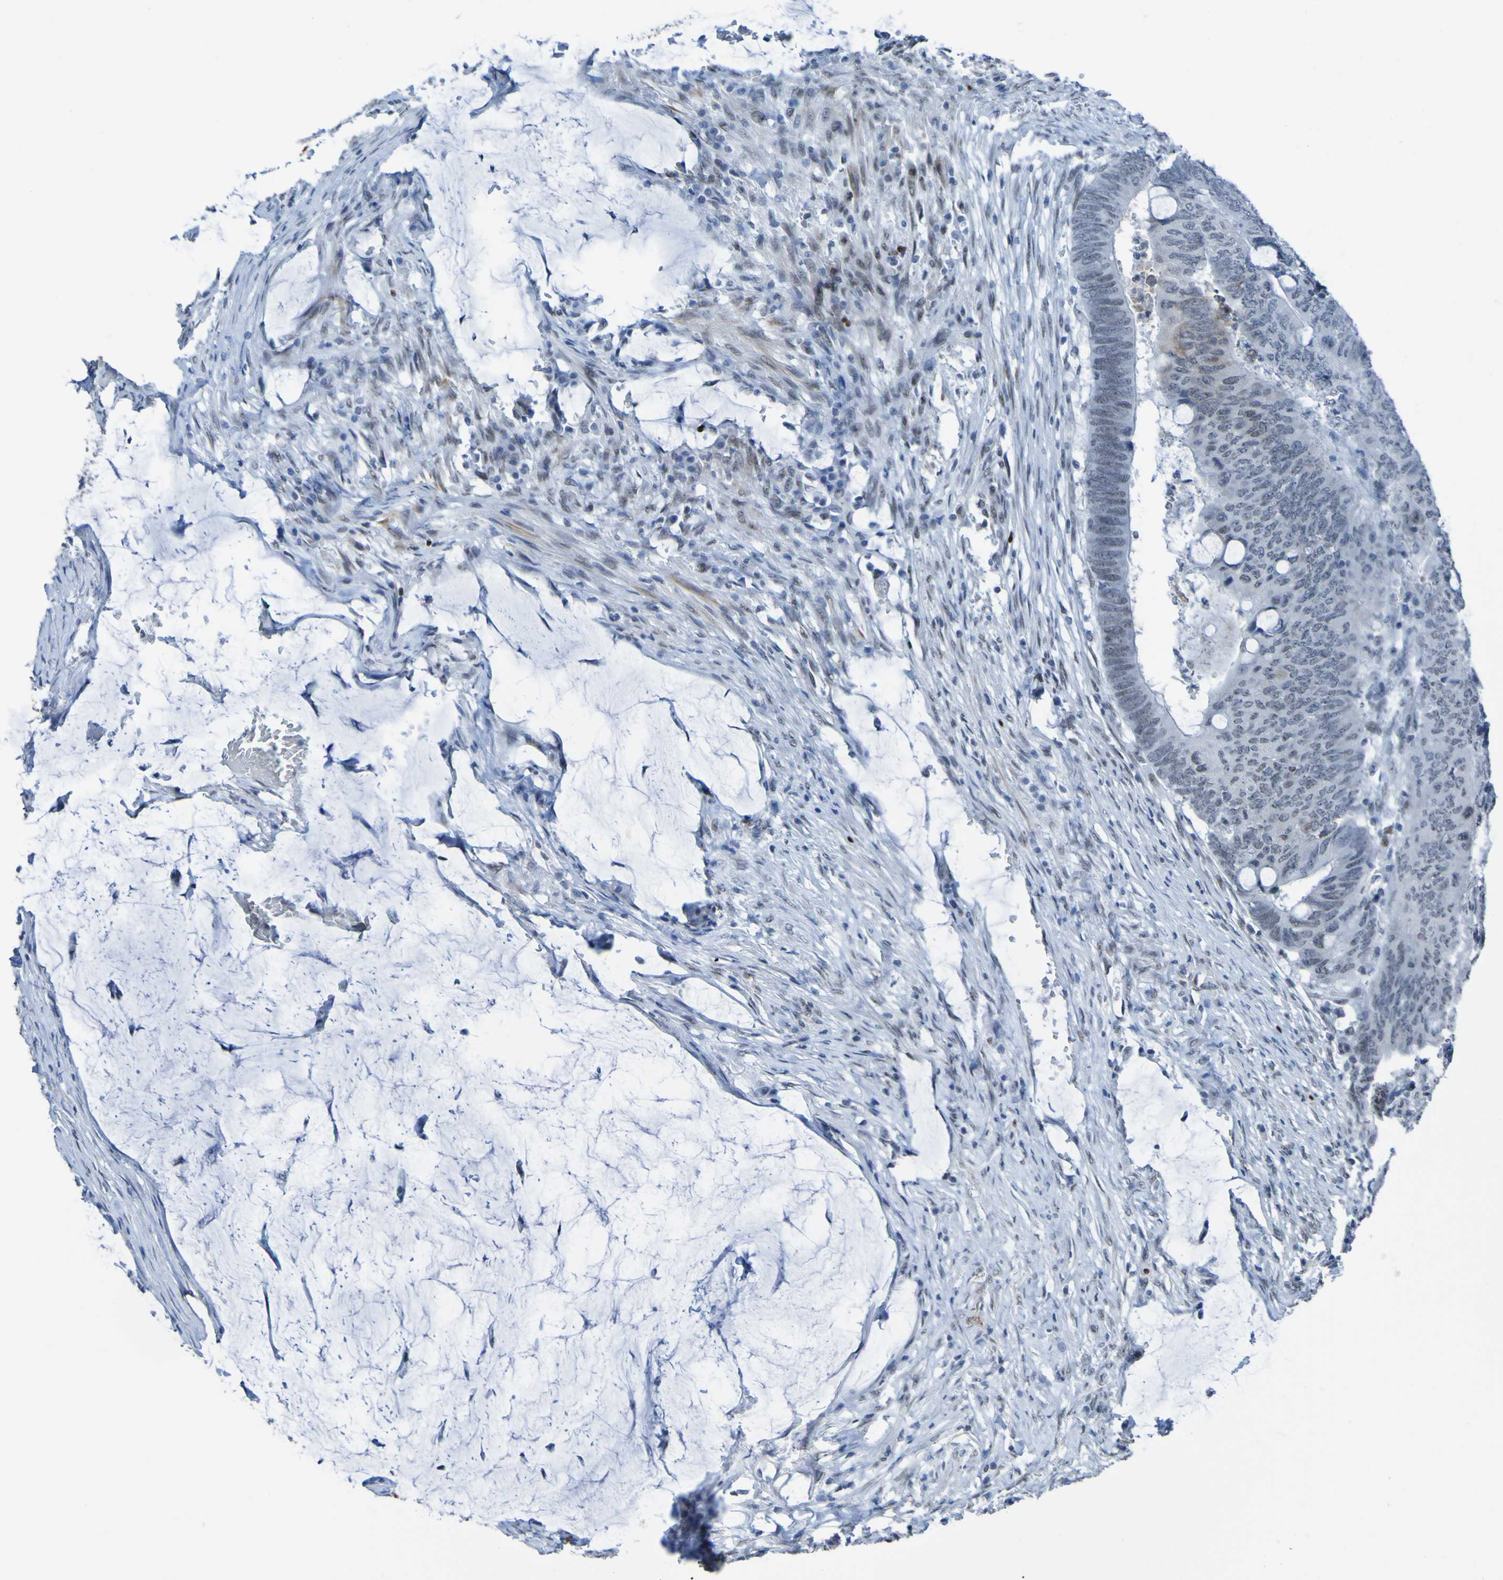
{"staining": {"intensity": "strong", "quantity": "<25%", "location": "cytoplasmic/membranous,nuclear"}, "tissue": "colorectal cancer", "cell_type": "Tumor cells", "image_type": "cancer", "snomed": [{"axis": "morphology", "description": "Normal tissue, NOS"}, {"axis": "morphology", "description": "Adenocarcinoma, NOS"}, {"axis": "topography", "description": "Rectum"}, {"axis": "topography", "description": "Peripheral nerve tissue"}], "caption": "IHC photomicrograph of neoplastic tissue: human colorectal adenocarcinoma stained using IHC displays medium levels of strong protein expression localized specifically in the cytoplasmic/membranous and nuclear of tumor cells, appearing as a cytoplasmic/membranous and nuclear brown color.", "gene": "PHF2", "patient": {"sex": "male", "age": 92}}